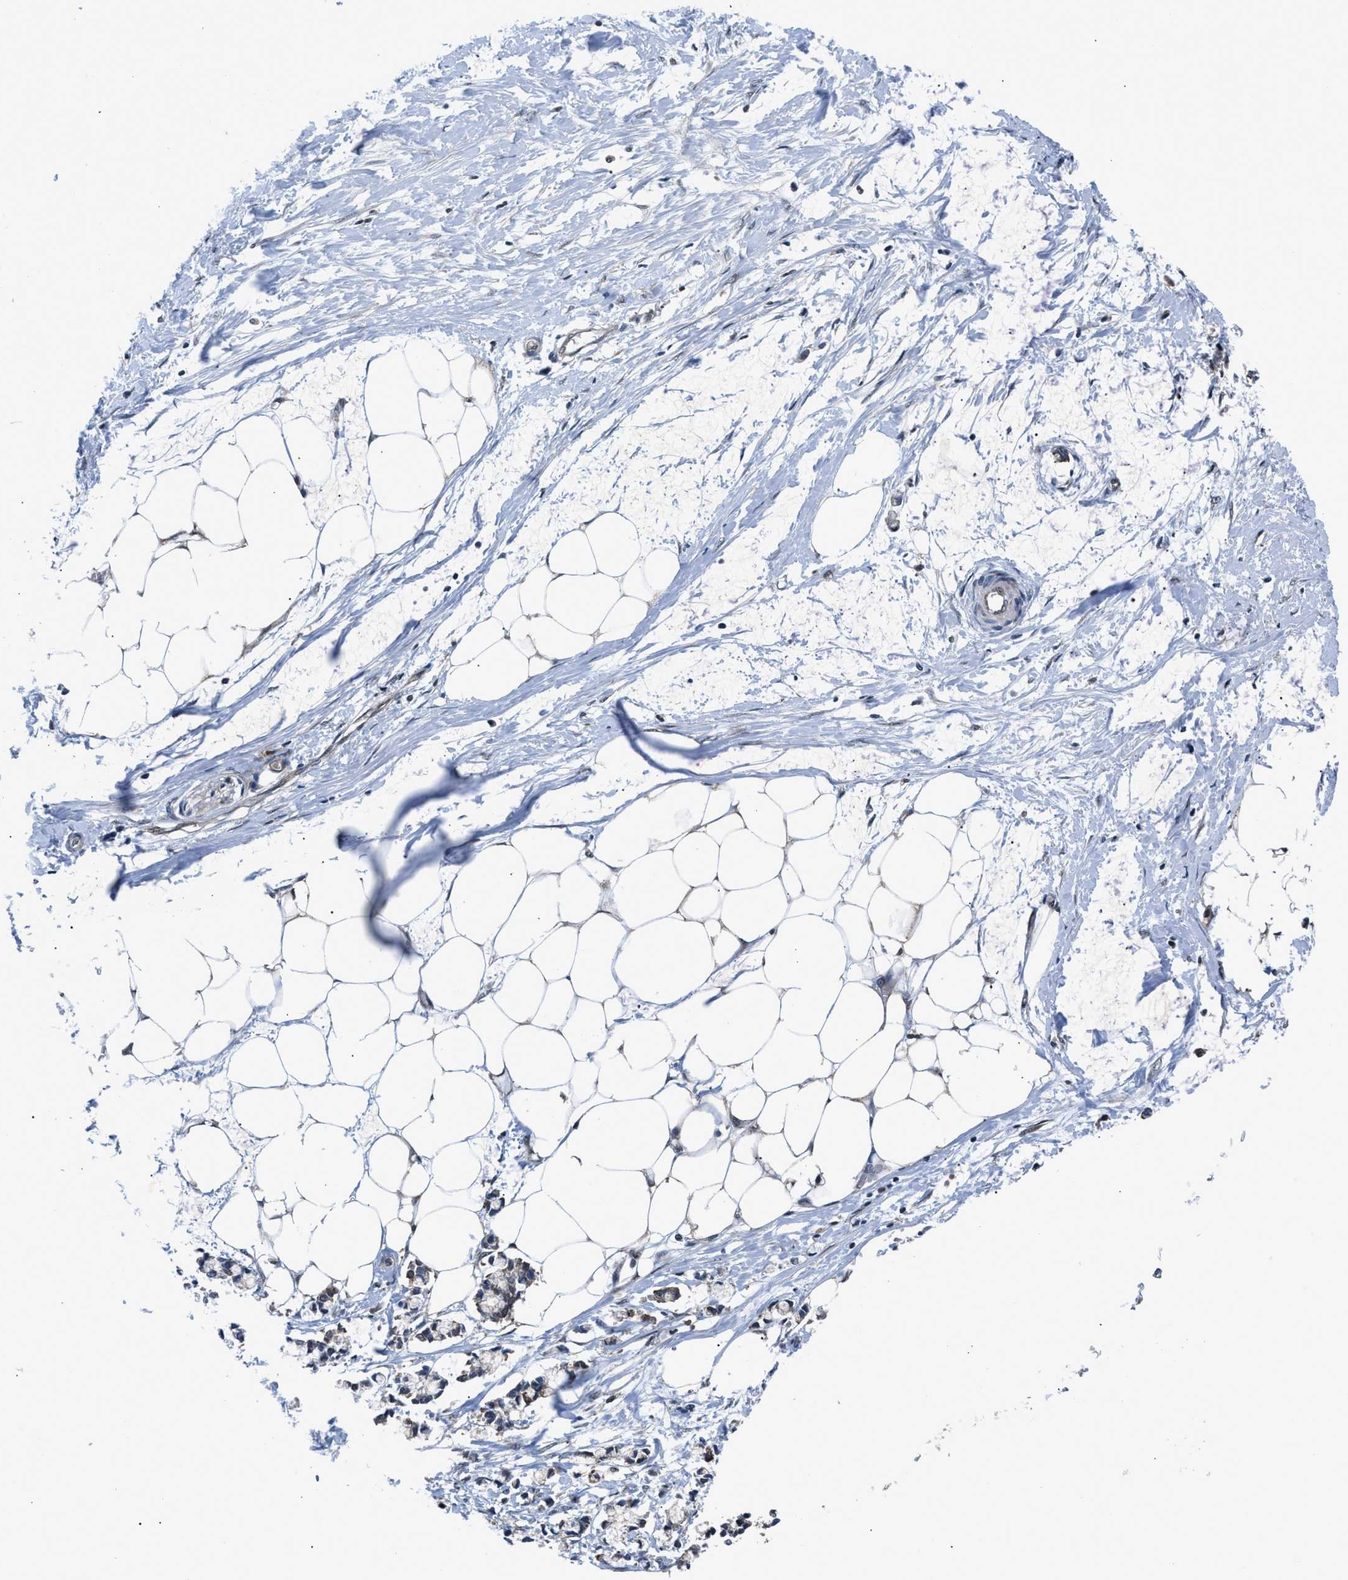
{"staining": {"intensity": "moderate", "quantity": "25%-75%", "location": "cytoplasmic/membranous"}, "tissue": "adipose tissue", "cell_type": "Adipocytes", "image_type": "normal", "snomed": [{"axis": "morphology", "description": "Normal tissue, NOS"}, {"axis": "morphology", "description": "Adenocarcinoma, NOS"}, {"axis": "topography", "description": "Colon"}, {"axis": "topography", "description": "Peripheral nerve tissue"}], "caption": "Adipose tissue stained with immunohistochemistry (IHC) displays moderate cytoplasmic/membranous positivity in about 25%-75% of adipocytes. (brown staining indicates protein expression, while blue staining denotes nuclei).", "gene": "PRPSAP2", "patient": {"sex": "male", "age": 14}}